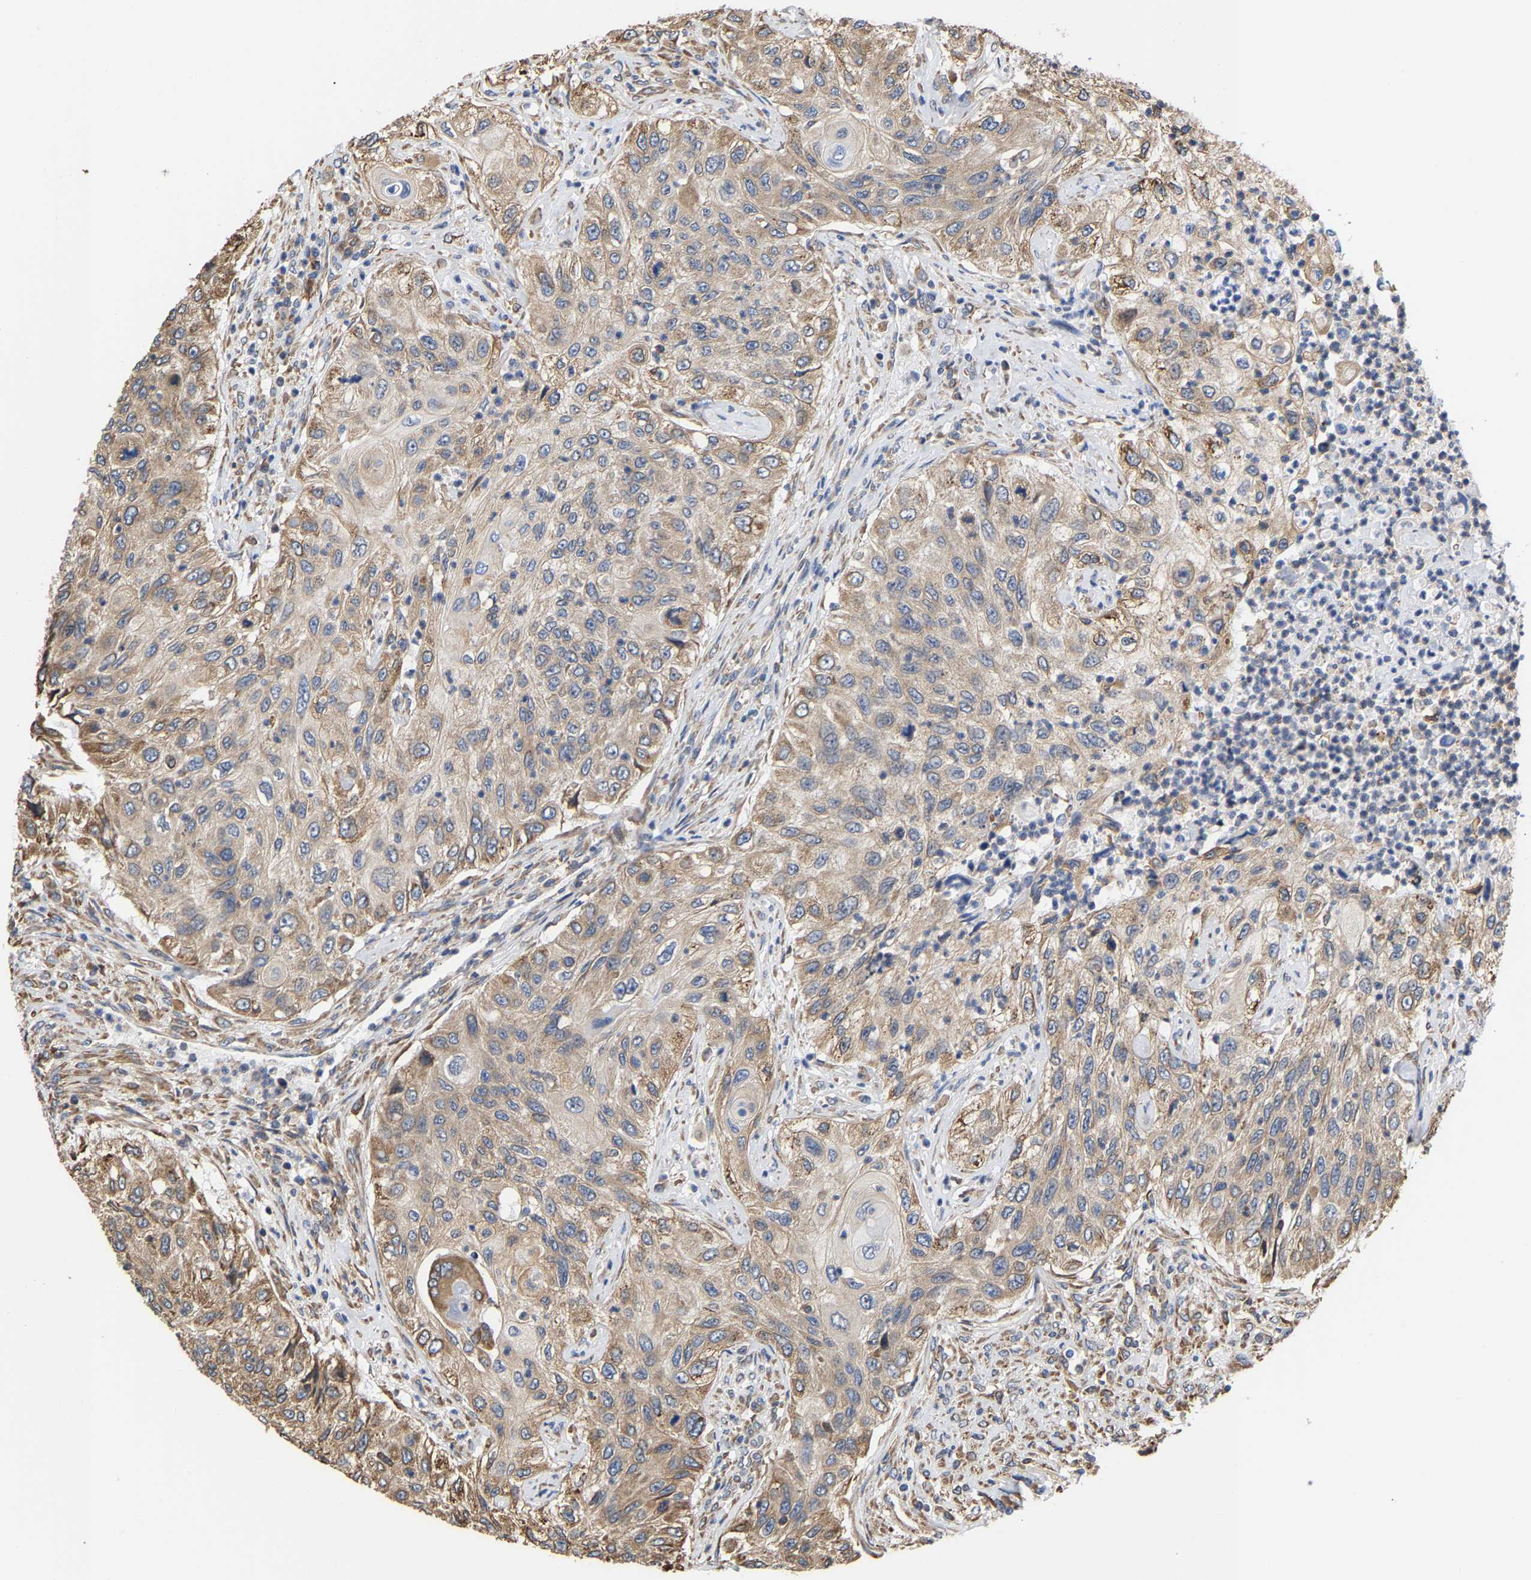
{"staining": {"intensity": "weak", "quantity": ">75%", "location": "cytoplasmic/membranous"}, "tissue": "urothelial cancer", "cell_type": "Tumor cells", "image_type": "cancer", "snomed": [{"axis": "morphology", "description": "Urothelial carcinoma, High grade"}, {"axis": "topography", "description": "Urinary bladder"}], "caption": "A micrograph showing weak cytoplasmic/membranous positivity in approximately >75% of tumor cells in urothelial carcinoma (high-grade), as visualized by brown immunohistochemical staining.", "gene": "ARAP1", "patient": {"sex": "female", "age": 60}}